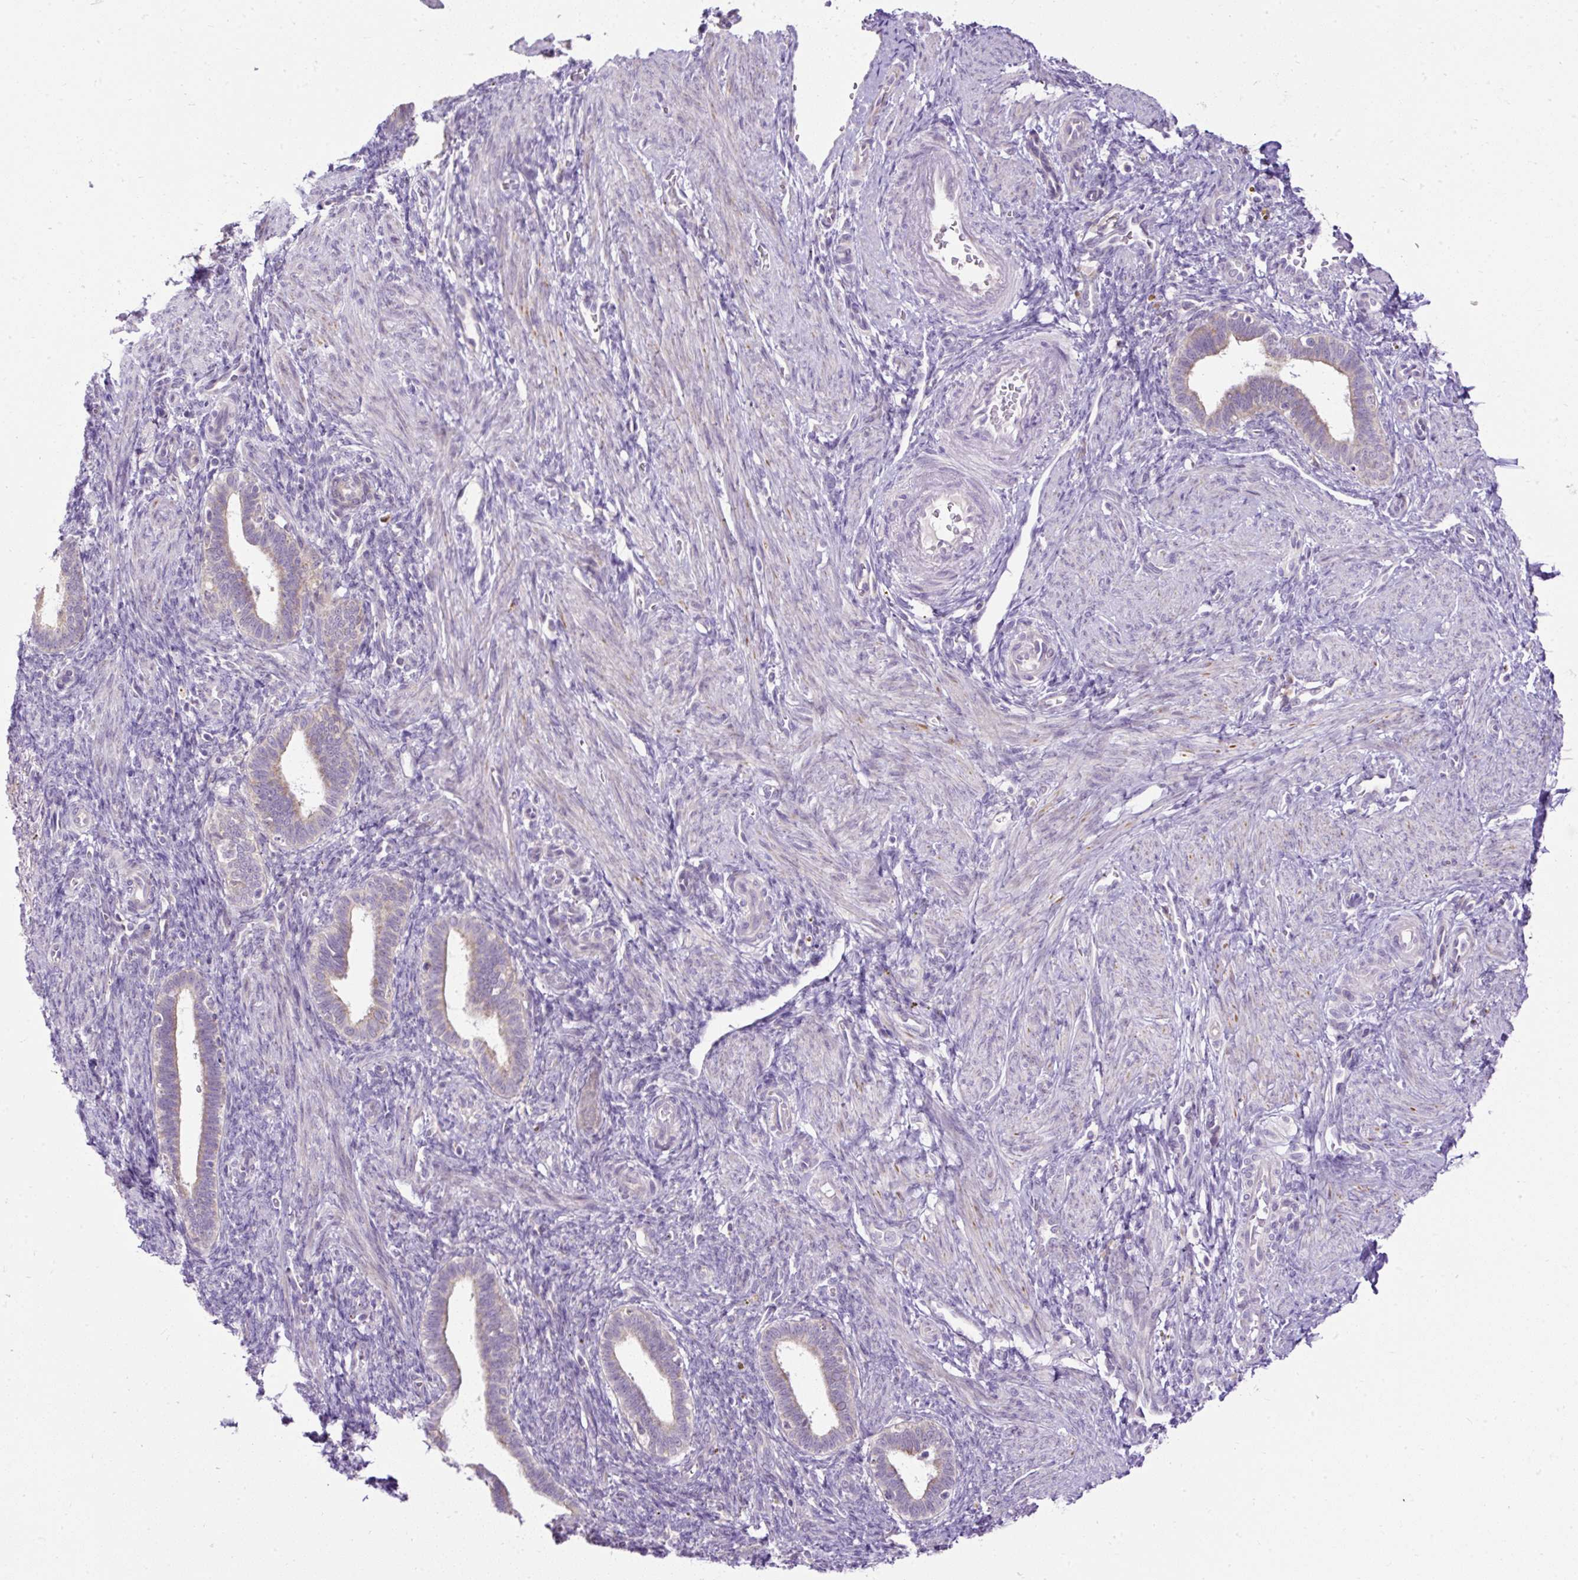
{"staining": {"intensity": "negative", "quantity": "none", "location": "none"}, "tissue": "endometrium", "cell_type": "Cells in endometrial stroma", "image_type": "normal", "snomed": [{"axis": "morphology", "description": "Normal tissue, NOS"}, {"axis": "topography", "description": "Endometrium"}], "caption": "IHC photomicrograph of unremarkable human endometrium stained for a protein (brown), which demonstrates no positivity in cells in endometrial stroma.", "gene": "FMC1", "patient": {"sex": "female", "age": 34}}